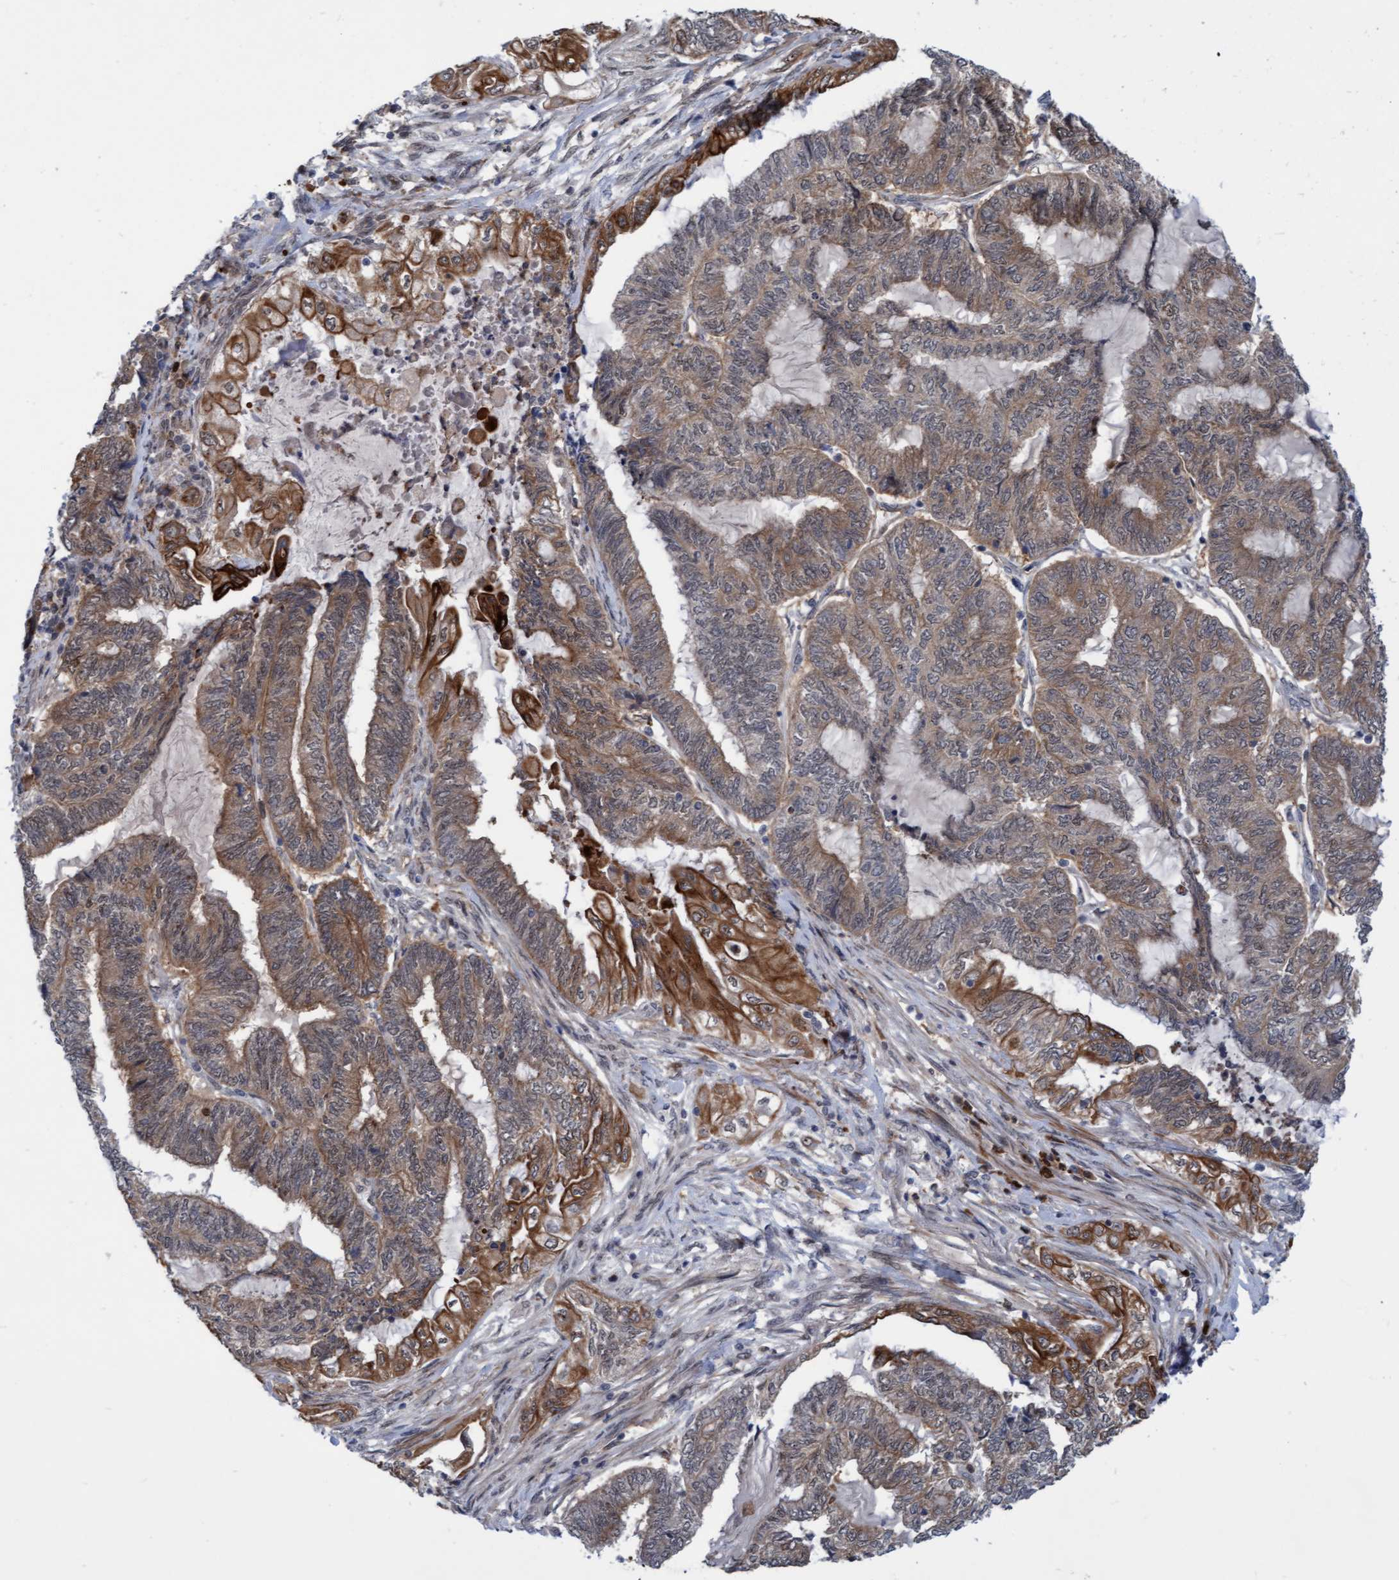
{"staining": {"intensity": "strong", "quantity": "25%-75%", "location": "cytoplasmic/membranous"}, "tissue": "endometrial cancer", "cell_type": "Tumor cells", "image_type": "cancer", "snomed": [{"axis": "morphology", "description": "Adenocarcinoma, NOS"}, {"axis": "topography", "description": "Uterus"}, {"axis": "topography", "description": "Endometrium"}], "caption": "Endometrial adenocarcinoma tissue shows strong cytoplasmic/membranous positivity in approximately 25%-75% of tumor cells, visualized by immunohistochemistry.", "gene": "RAP1GAP2", "patient": {"sex": "female", "age": 70}}